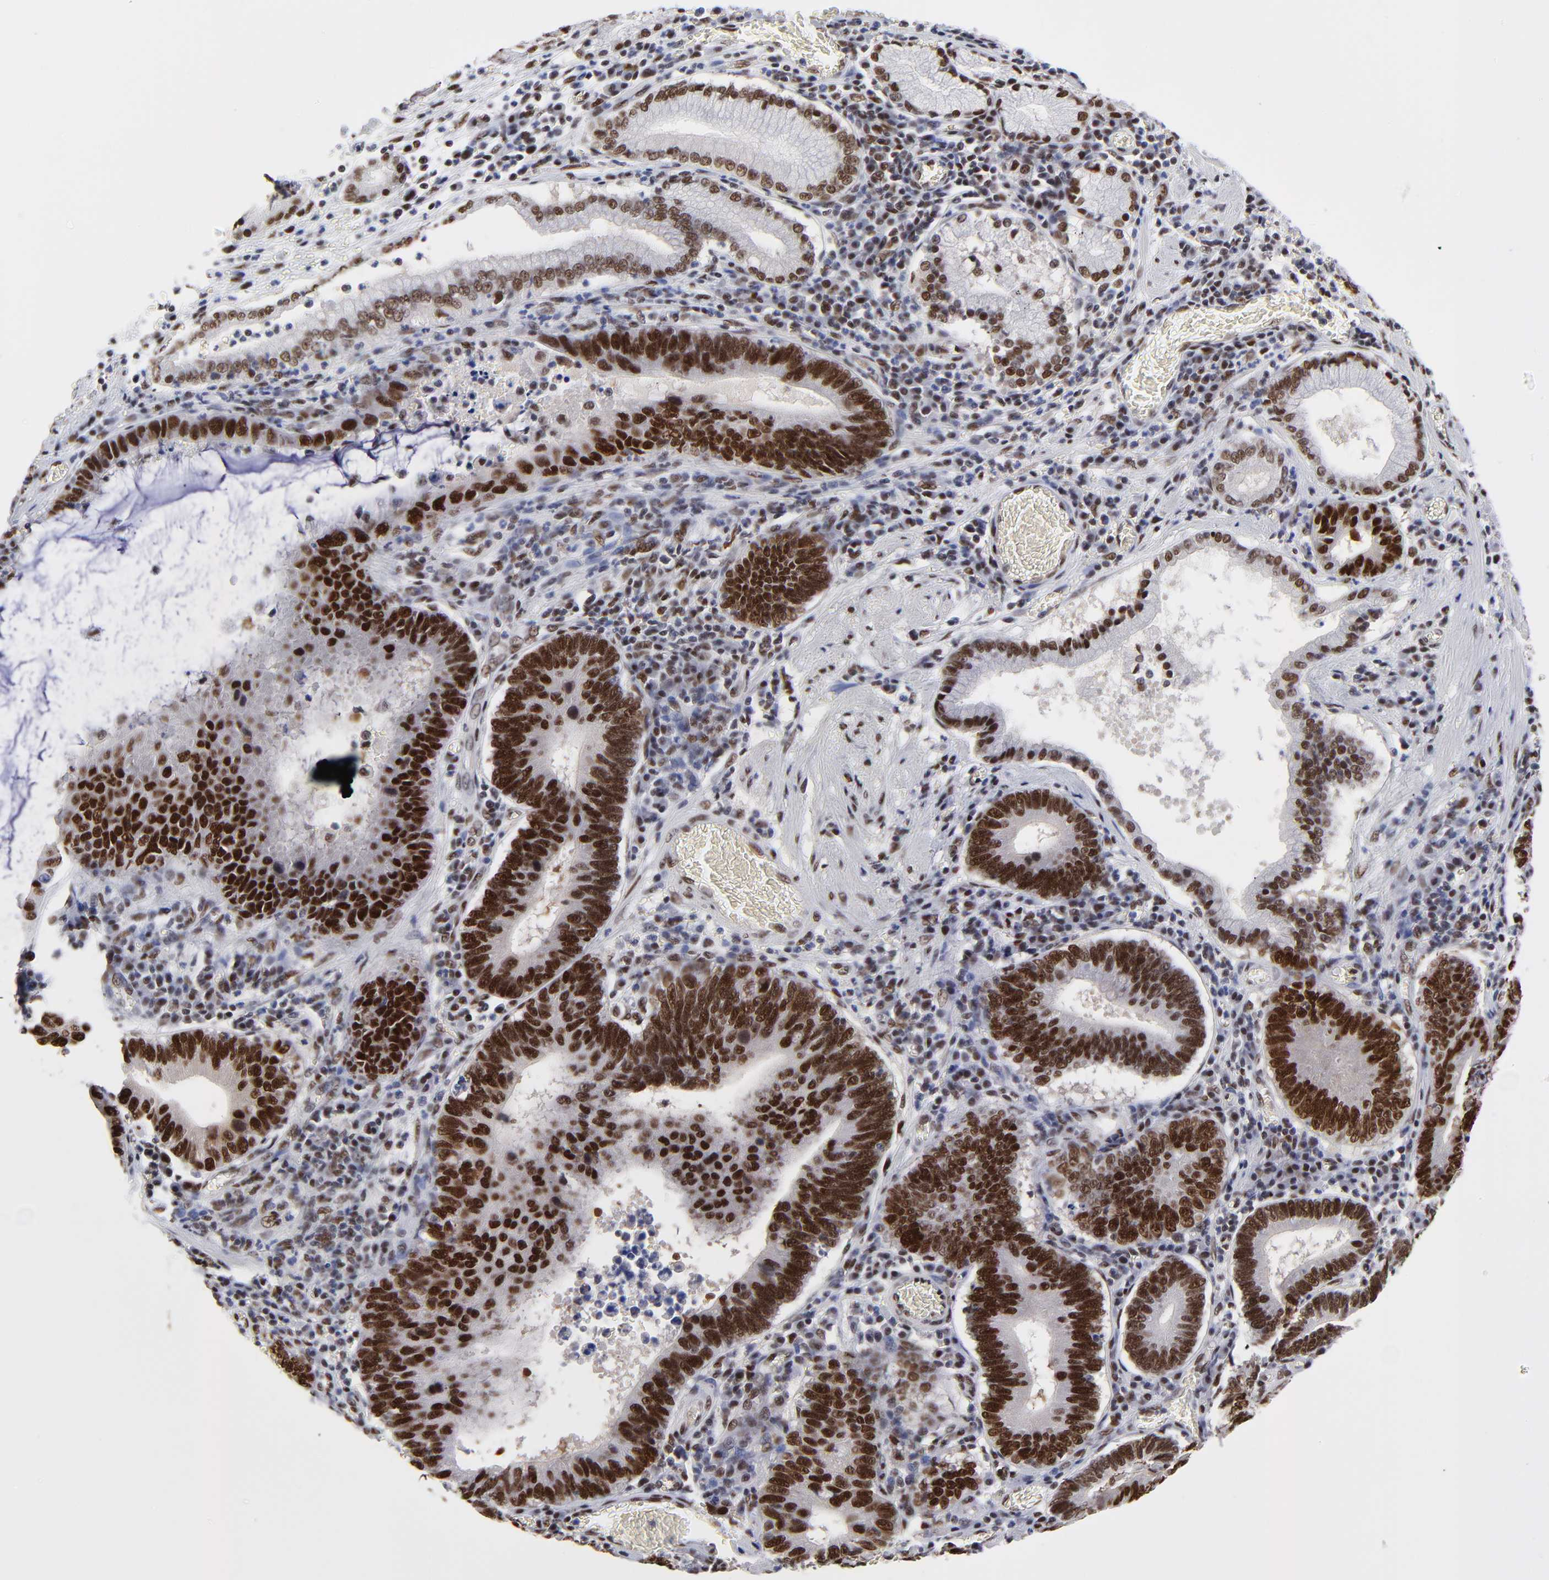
{"staining": {"intensity": "strong", "quantity": ">75%", "location": "nuclear"}, "tissue": "stomach cancer", "cell_type": "Tumor cells", "image_type": "cancer", "snomed": [{"axis": "morphology", "description": "Adenocarcinoma, NOS"}, {"axis": "topography", "description": "Stomach"}, {"axis": "topography", "description": "Gastric cardia"}], "caption": "This micrograph reveals IHC staining of human adenocarcinoma (stomach), with high strong nuclear expression in about >75% of tumor cells.", "gene": "ZMYM3", "patient": {"sex": "male", "age": 59}}